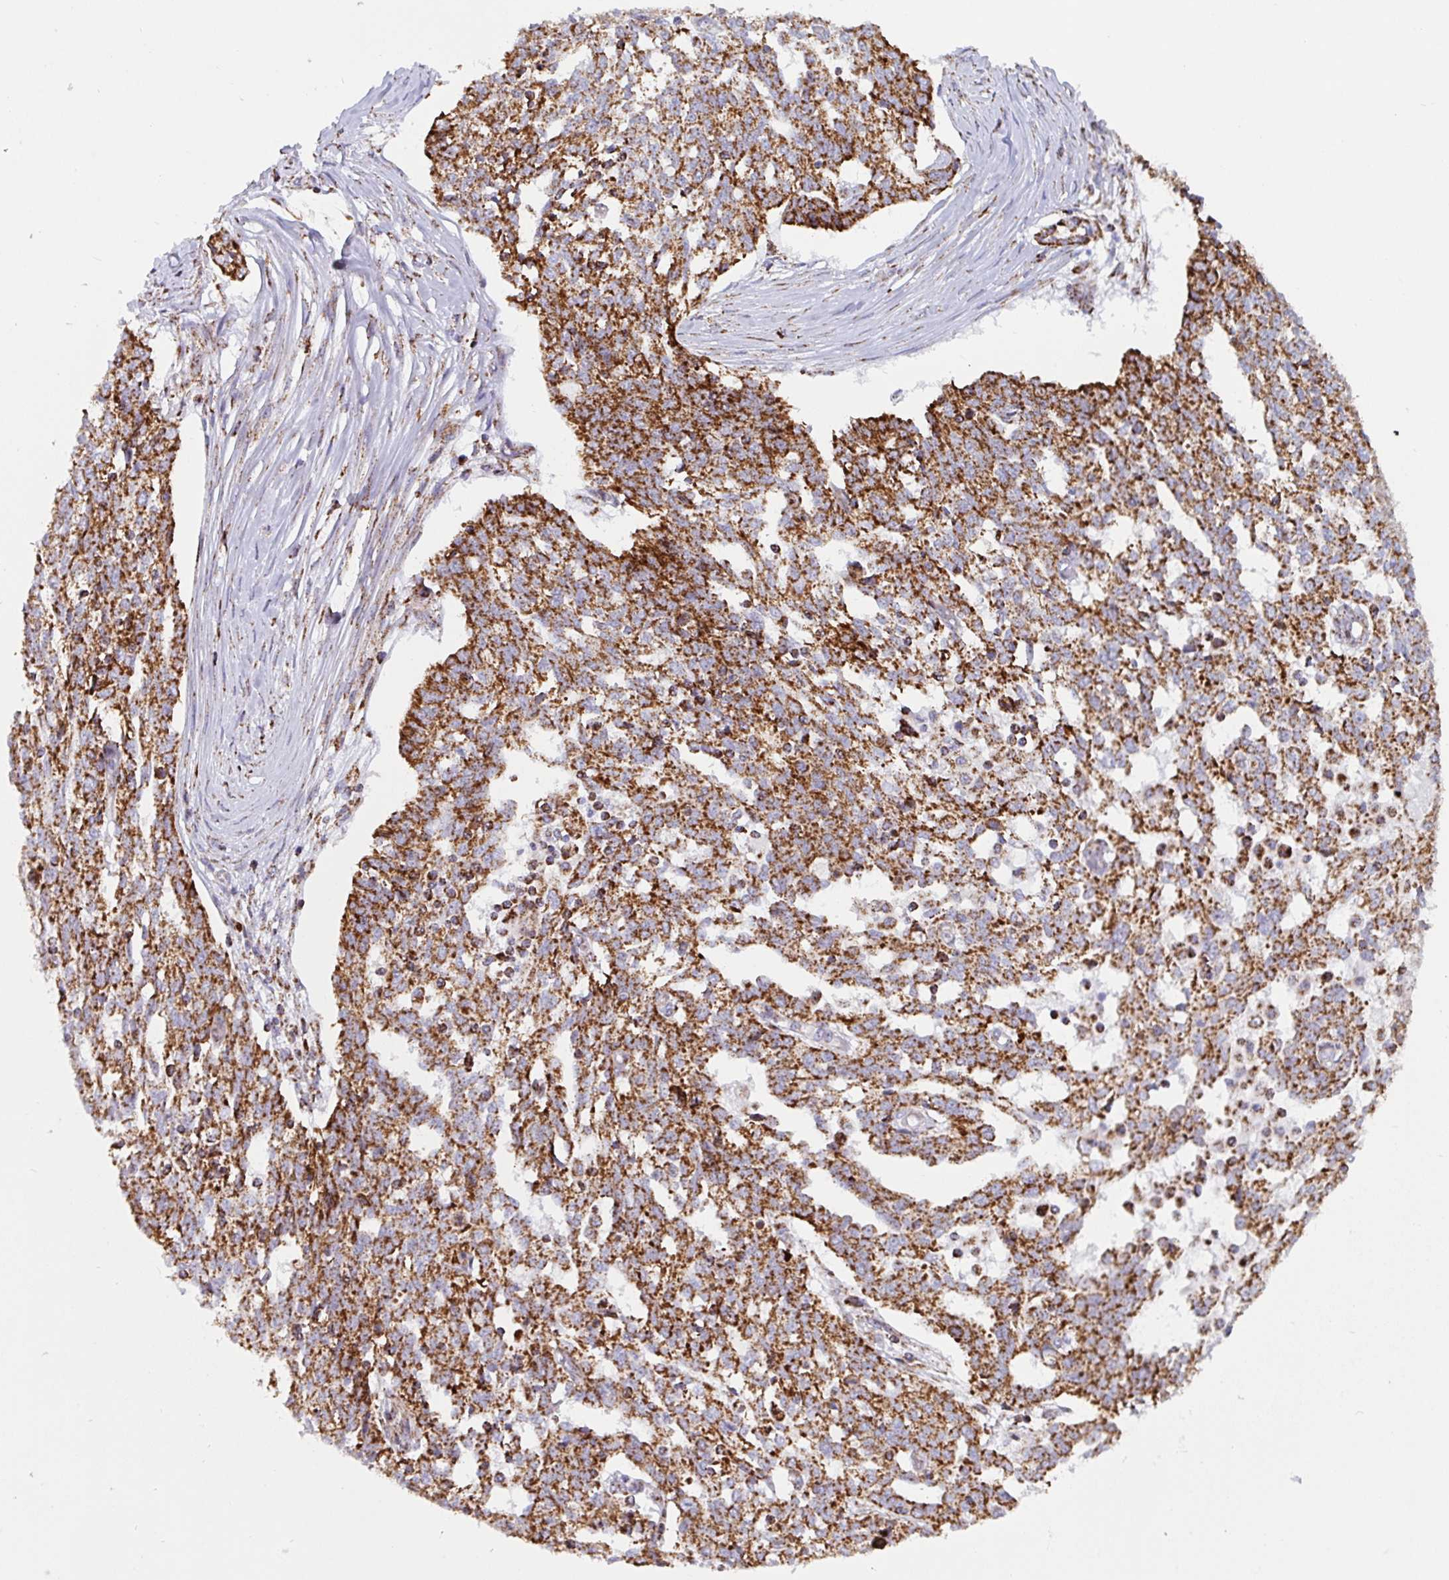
{"staining": {"intensity": "strong", "quantity": ">75%", "location": "cytoplasmic/membranous"}, "tissue": "ovarian cancer", "cell_type": "Tumor cells", "image_type": "cancer", "snomed": [{"axis": "morphology", "description": "Cystadenocarcinoma, serous, NOS"}, {"axis": "topography", "description": "Ovary"}], "caption": "Immunohistochemistry staining of serous cystadenocarcinoma (ovarian), which exhibits high levels of strong cytoplasmic/membranous staining in approximately >75% of tumor cells indicating strong cytoplasmic/membranous protein staining. The staining was performed using DAB (3,3'-diaminobenzidine) (brown) for protein detection and nuclei were counterstained in hematoxylin (blue).", "gene": "ATP5MJ", "patient": {"sex": "female", "age": 67}}